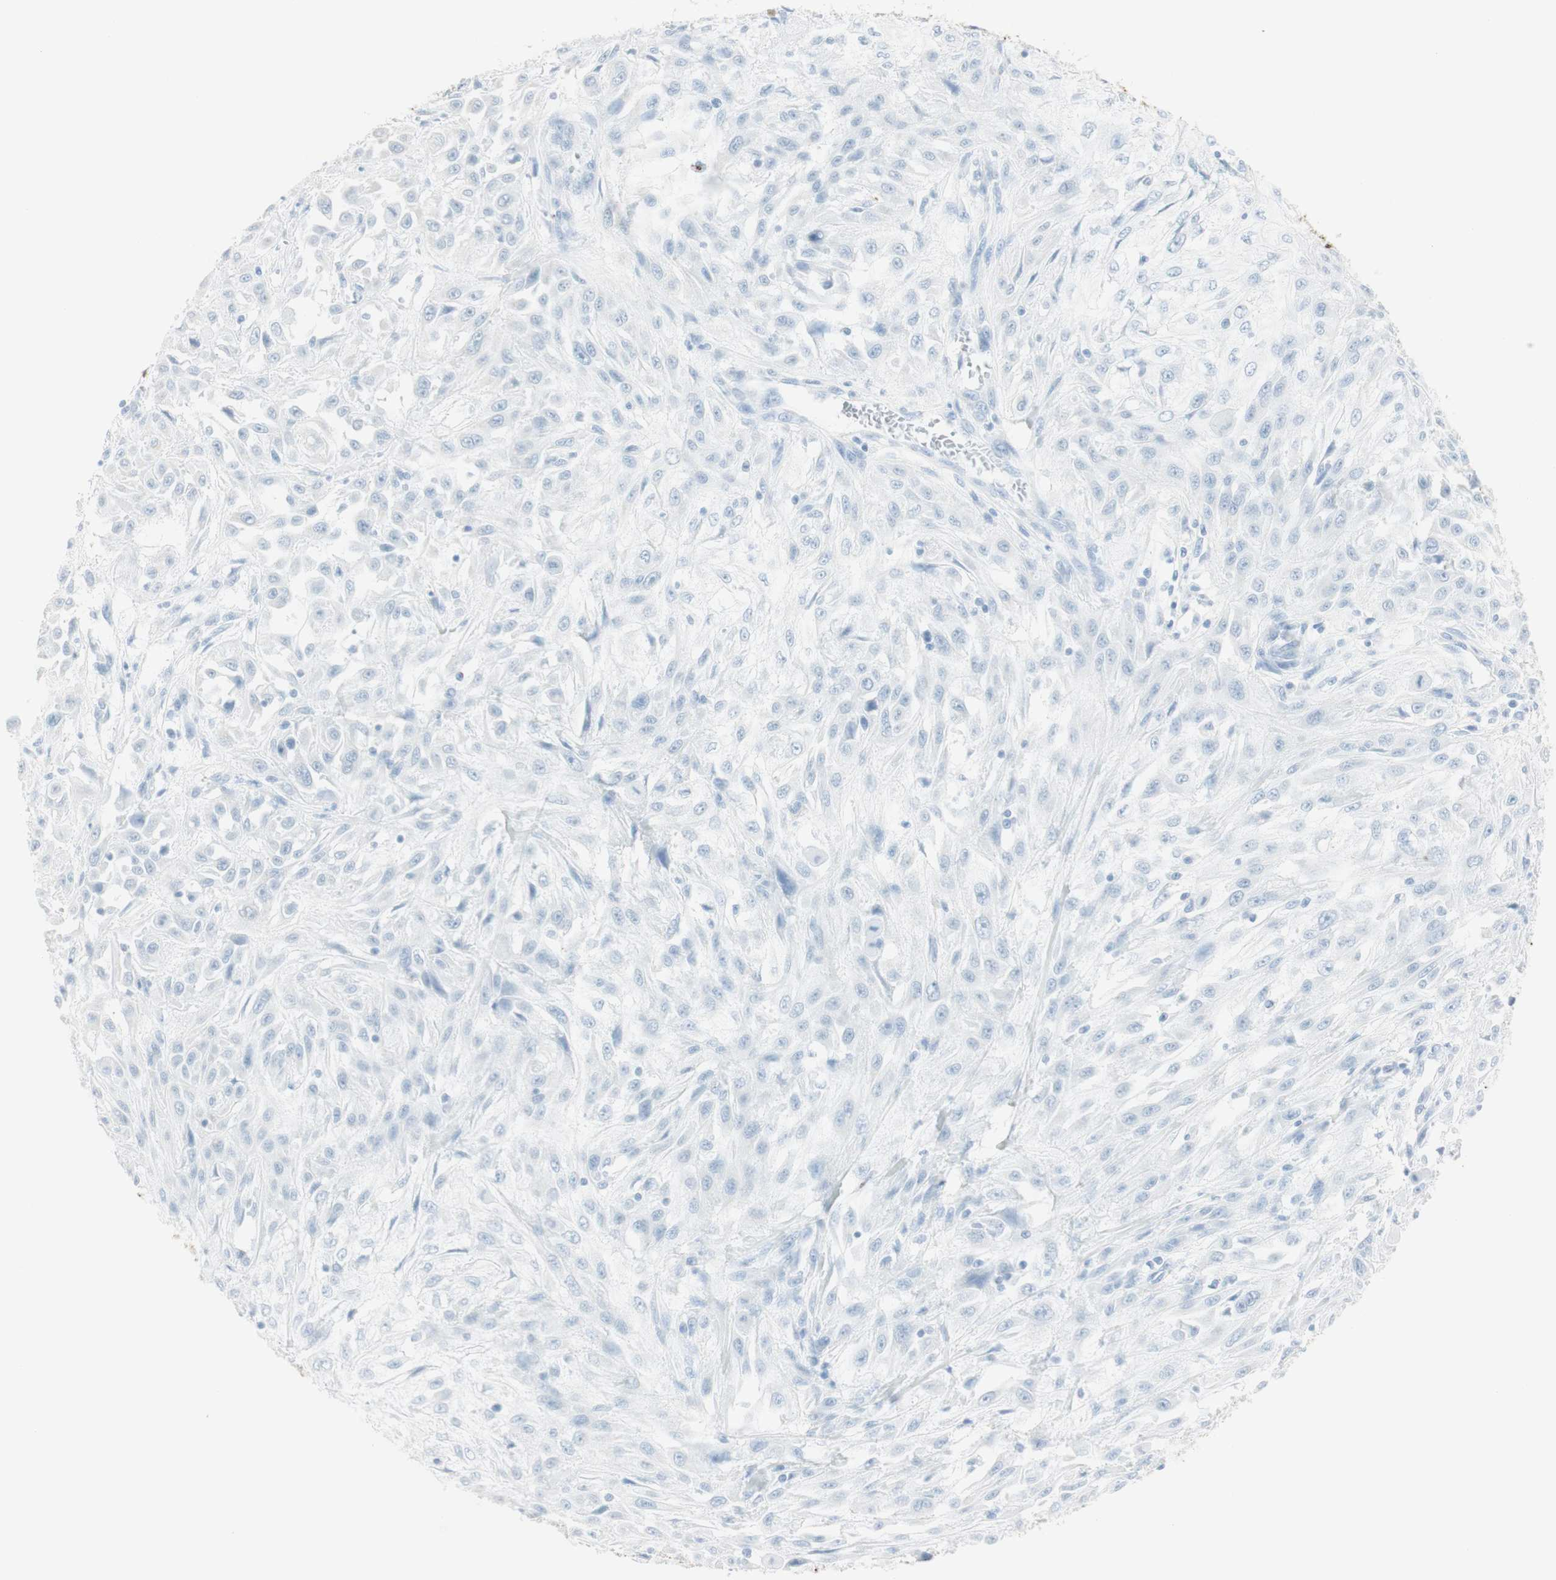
{"staining": {"intensity": "negative", "quantity": "none", "location": "none"}, "tissue": "skin cancer", "cell_type": "Tumor cells", "image_type": "cancer", "snomed": [{"axis": "morphology", "description": "Squamous cell carcinoma, NOS"}, {"axis": "topography", "description": "Skin"}], "caption": "This is a photomicrograph of IHC staining of skin squamous cell carcinoma, which shows no expression in tumor cells.", "gene": "NAPSA", "patient": {"sex": "male", "age": 75}}